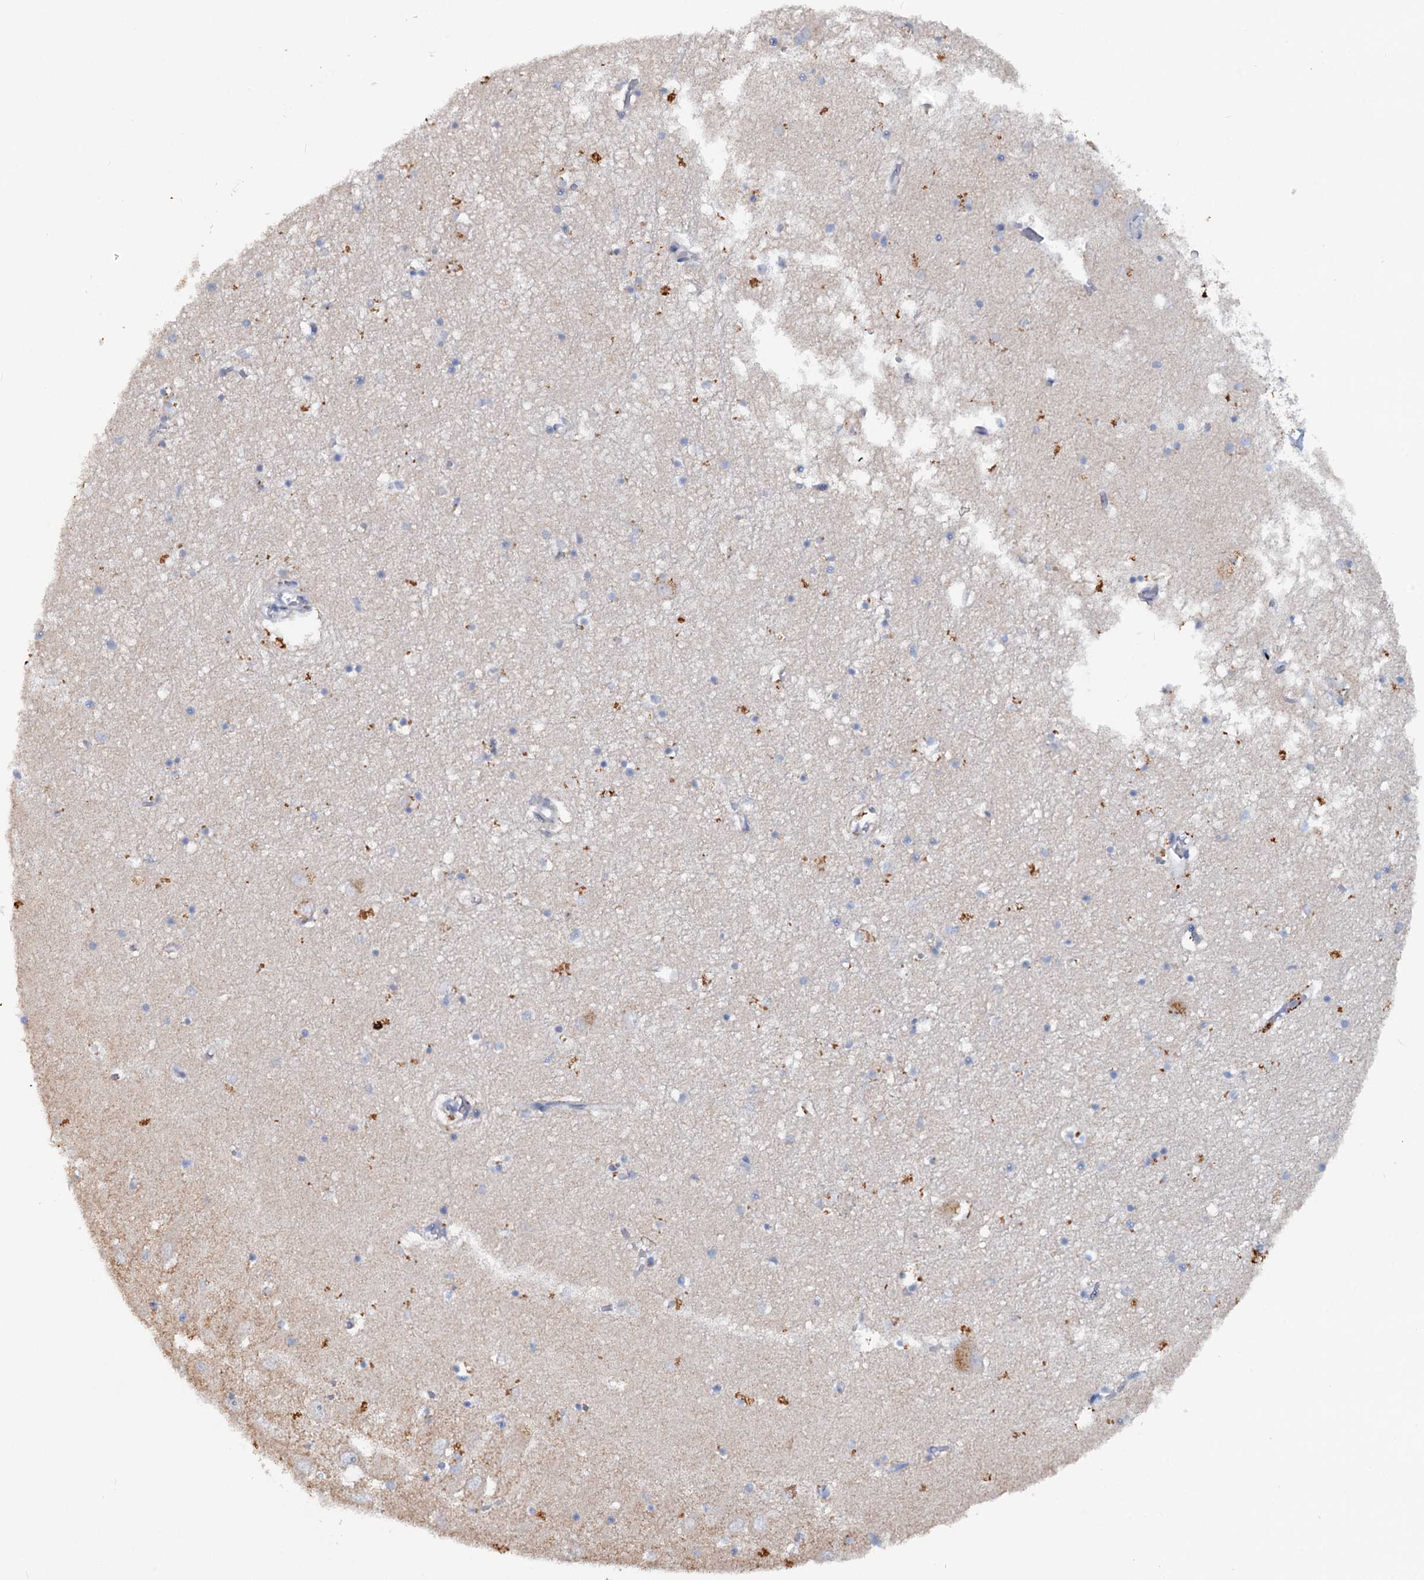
{"staining": {"intensity": "negative", "quantity": "none", "location": "none"}, "tissue": "hippocampus", "cell_type": "Glial cells", "image_type": "normal", "snomed": [{"axis": "morphology", "description": "Normal tissue, NOS"}, {"axis": "topography", "description": "Hippocampus"}], "caption": "DAB immunohistochemical staining of benign human hippocampus exhibits no significant expression in glial cells. (DAB immunohistochemistry visualized using brightfield microscopy, high magnification).", "gene": "IL17RD", "patient": {"sex": "male", "age": 70}}